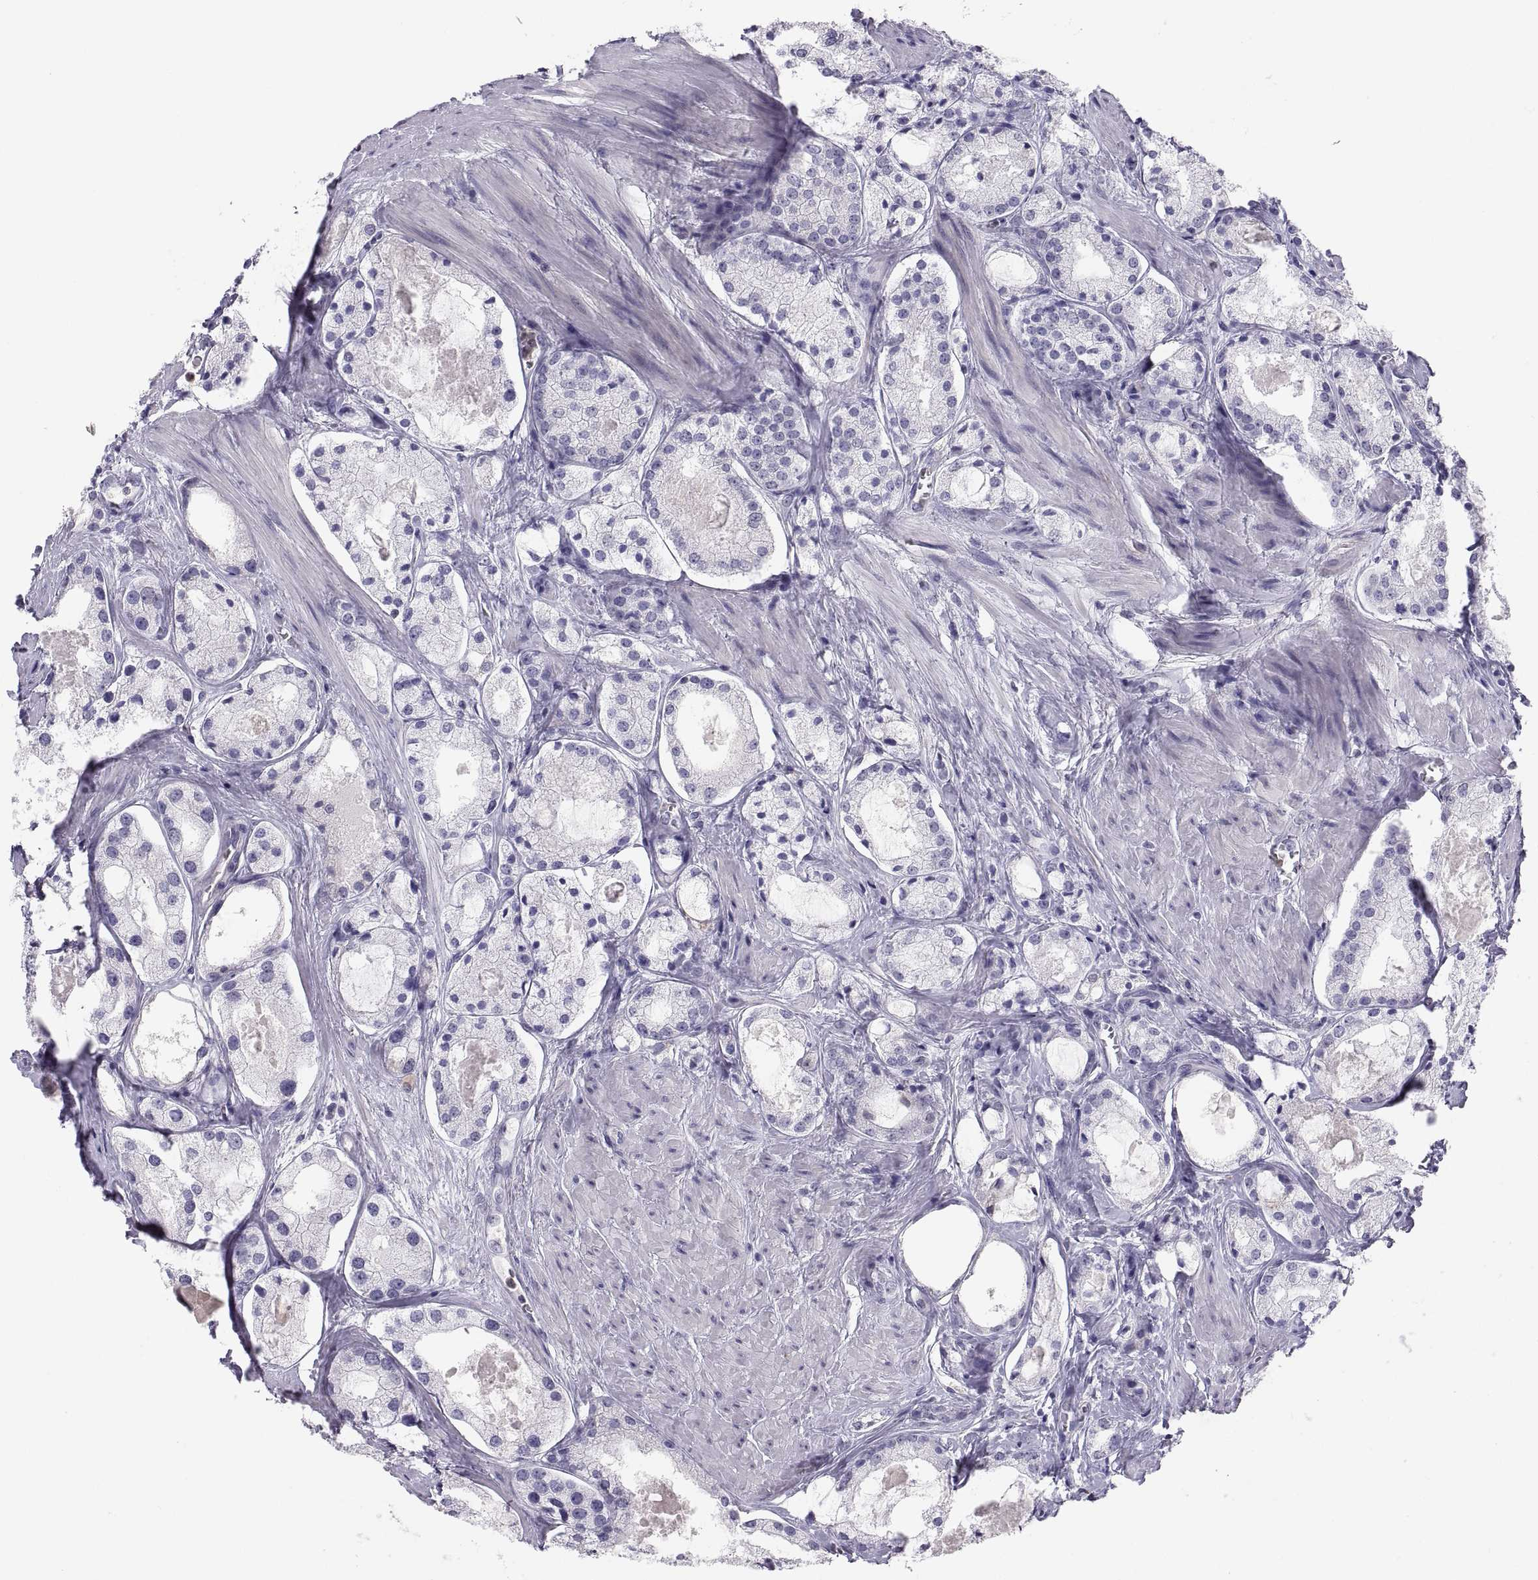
{"staining": {"intensity": "negative", "quantity": "none", "location": "none"}, "tissue": "prostate cancer", "cell_type": "Tumor cells", "image_type": "cancer", "snomed": [{"axis": "morphology", "description": "Adenocarcinoma, NOS"}, {"axis": "morphology", "description": "Adenocarcinoma, High grade"}, {"axis": "topography", "description": "Prostate"}], "caption": "This is an immunohistochemistry (IHC) histopathology image of prostate cancer (adenocarcinoma). There is no positivity in tumor cells.", "gene": "ERO1A", "patient": {"sex": "male", "age": 64}}